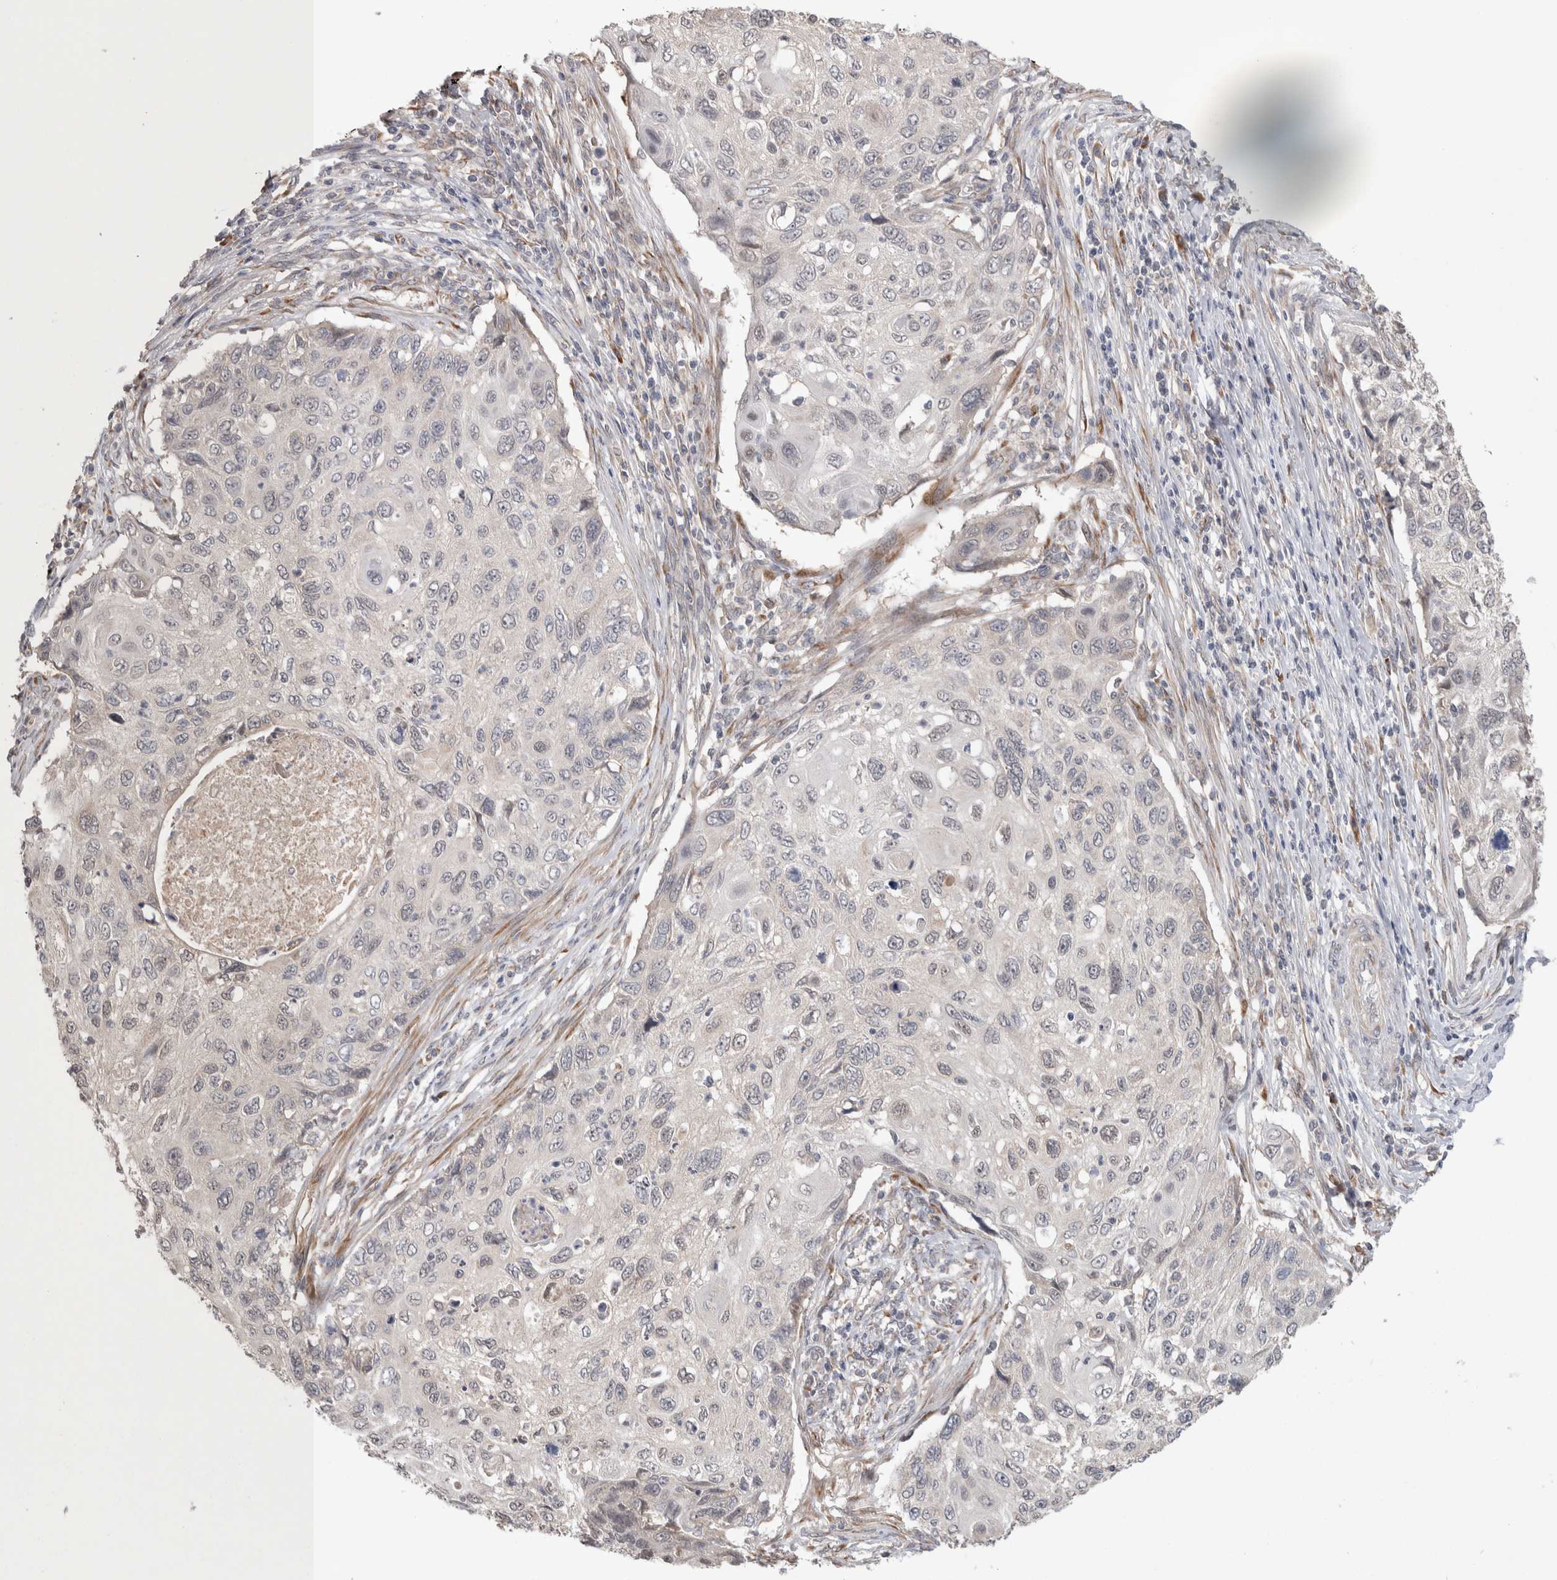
{"staining": {"intensity": "negative", "quantity": "none", "location": "none"}, "tissue": "cervical cancer", "cell_type": "Tumor cells", "image_type": "cancer", "snomed": [{"axis": "morphology", "description": "Squamous cell carcinoma, NOS"}, {"axis": "topography", "description": "Cervix"}], "caption": "Tumor cells are negative for protein expression in human cervical cancer.", "gene": "CUL2", "patient": {"sex": "female", "age": 70}}